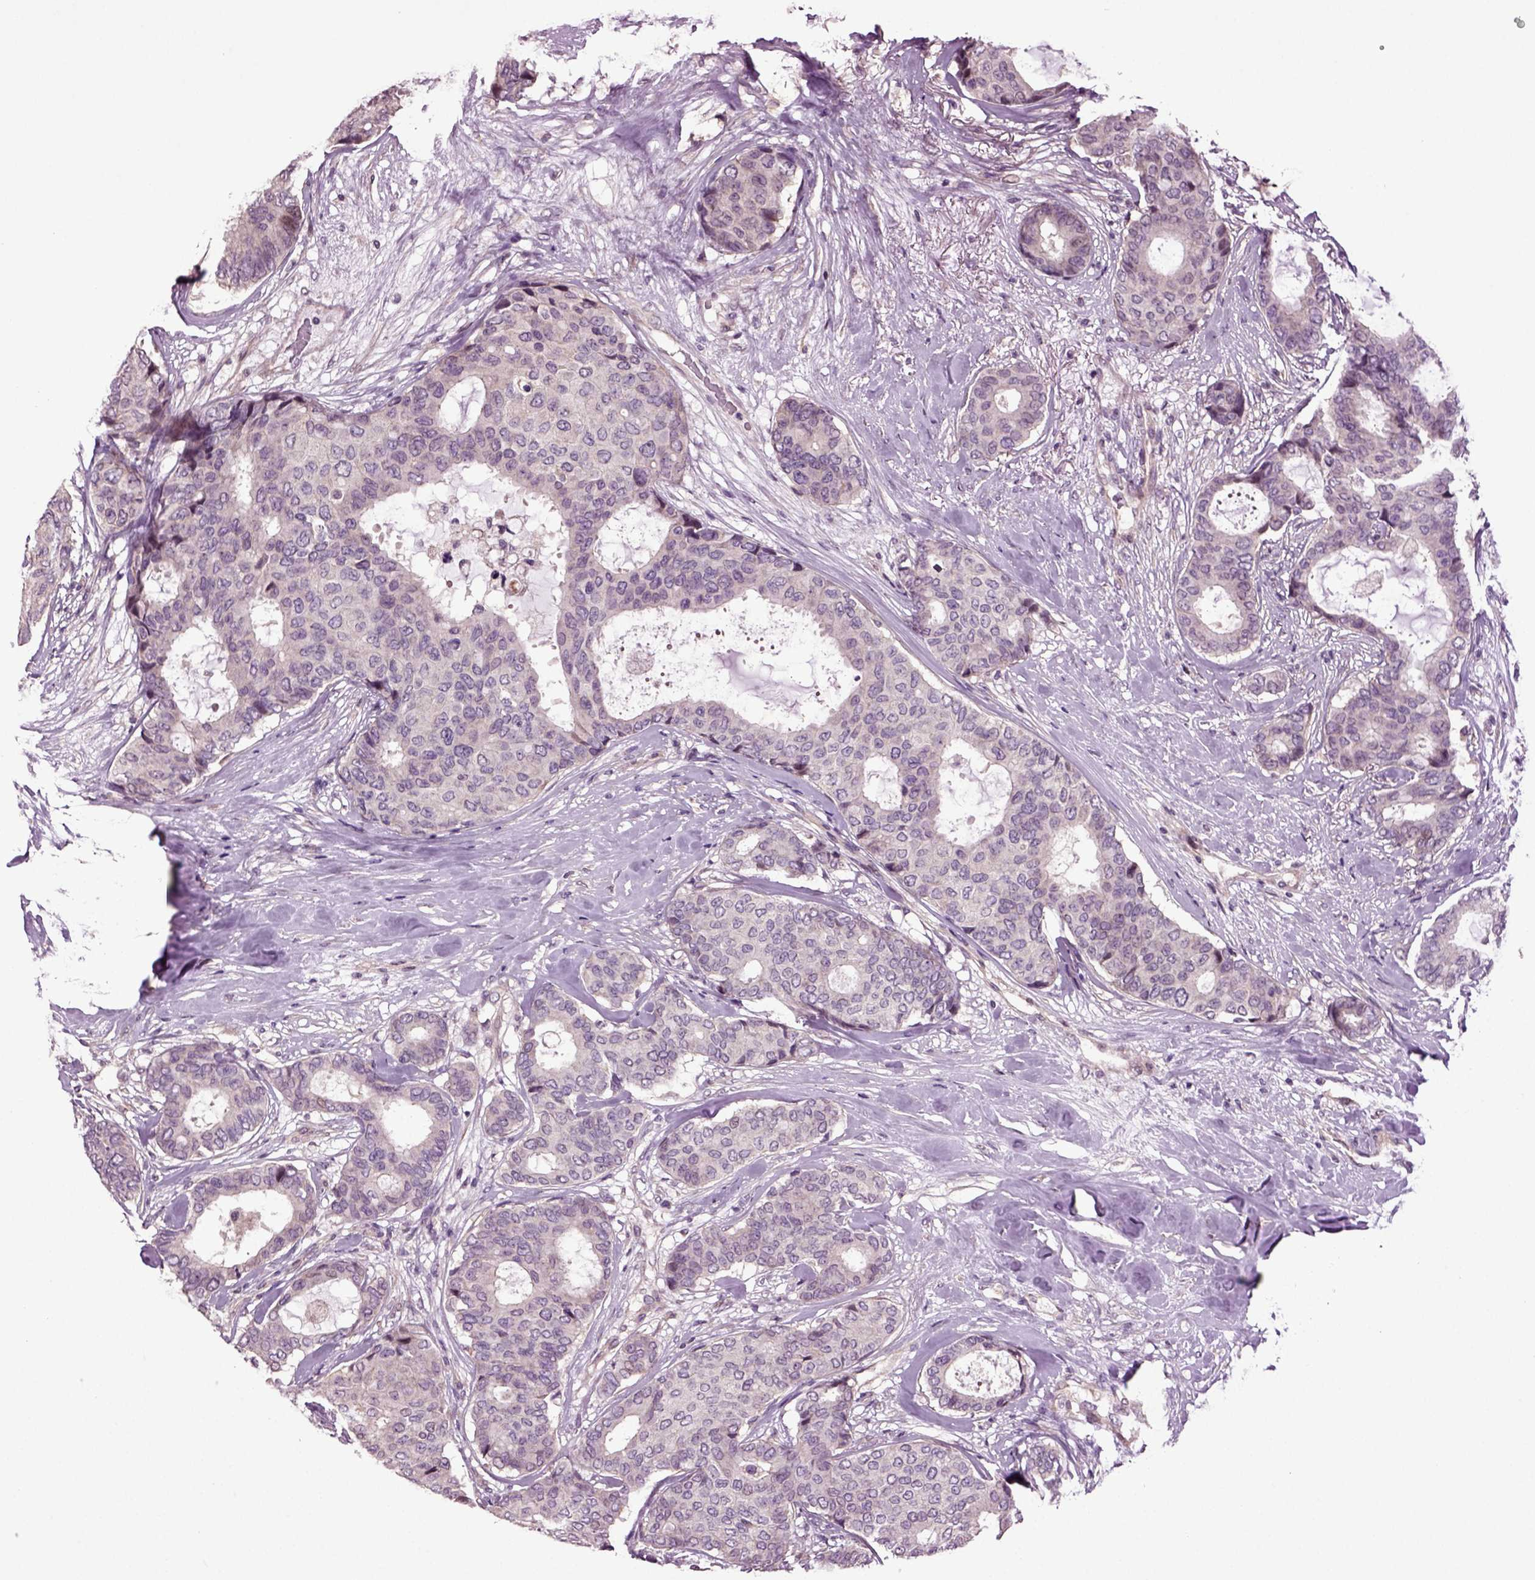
{"staining": {"intensity": "negative", "quantity": "none", "location": "none"}, "tissue": "breast cancer", "cell_type": "Tumor cells", "image_type": "cancer", "snomed": [{"axis": "morphology", "description": "Duct carcinoma"}, {"axis": "topography", "description": "Breast"}], "caption": "Image shows no protein positivity in tumor cells of intraductal carcinoma (breast) tissue.", "gene": "HAGHL", "patient": {"sex": "female", "age": 75}}